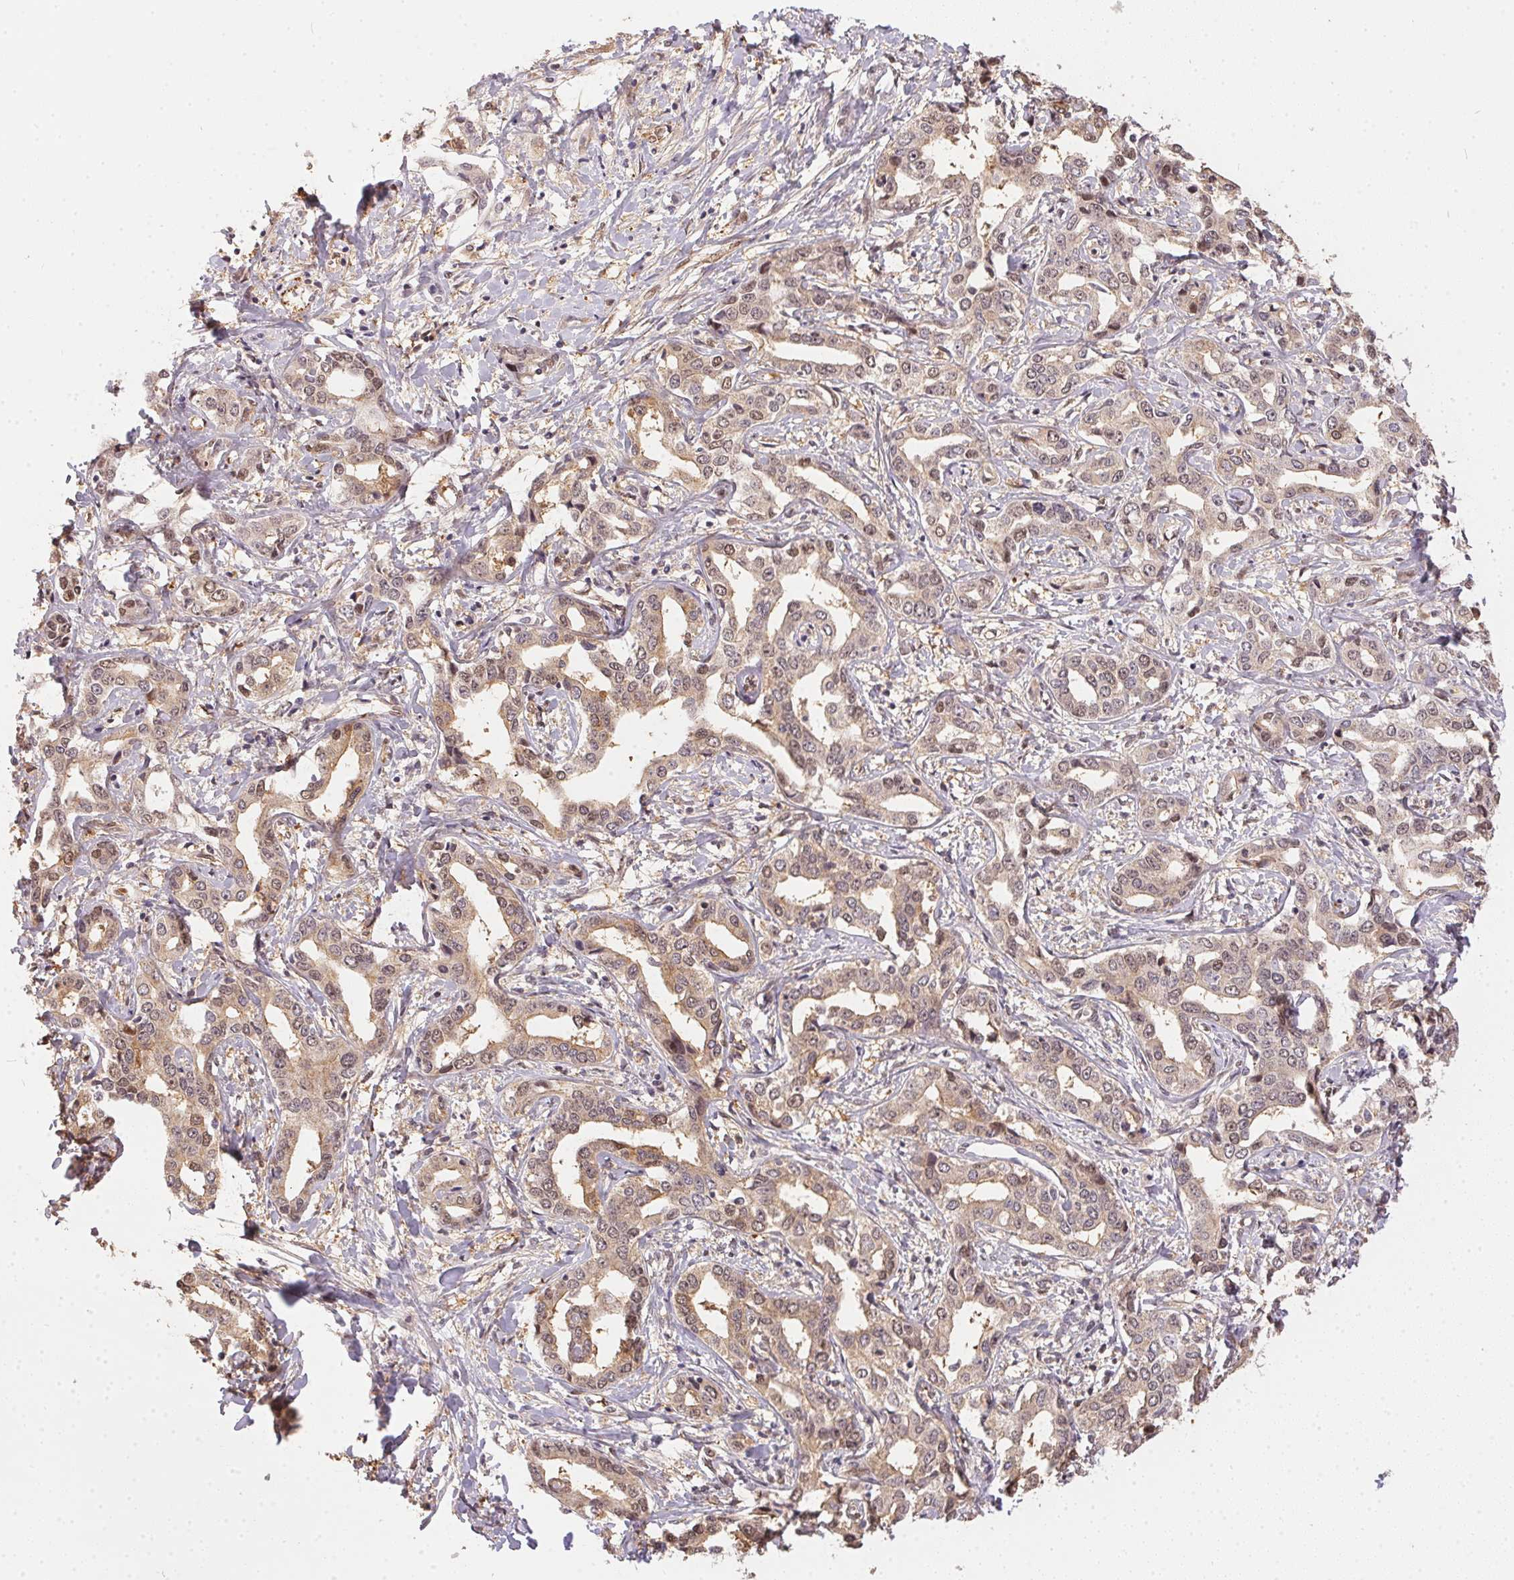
{"staining": {"intensity": "weak", "quantity": ">75%", "location": "cytoplasmic/membranous,nuclear"}, "tissue": "liver cancer", "cell_type": "Tumor cells", "image_type": "cancer", "snomed": [{"axis": "morphology", "description": "Cholangiocarcinoma"}, {"axis": "topography", "description": "Liver"}], "caption": "This photomicrograph reveals immunohistochemistry staining of human cholangiocarcinoma (liver), with low weak cytoplasmic/membranous and nuclear positivity in about >75% of tumor cells.", "gene": "BLMH", "patient": {"sex": "male", "age": 59}}